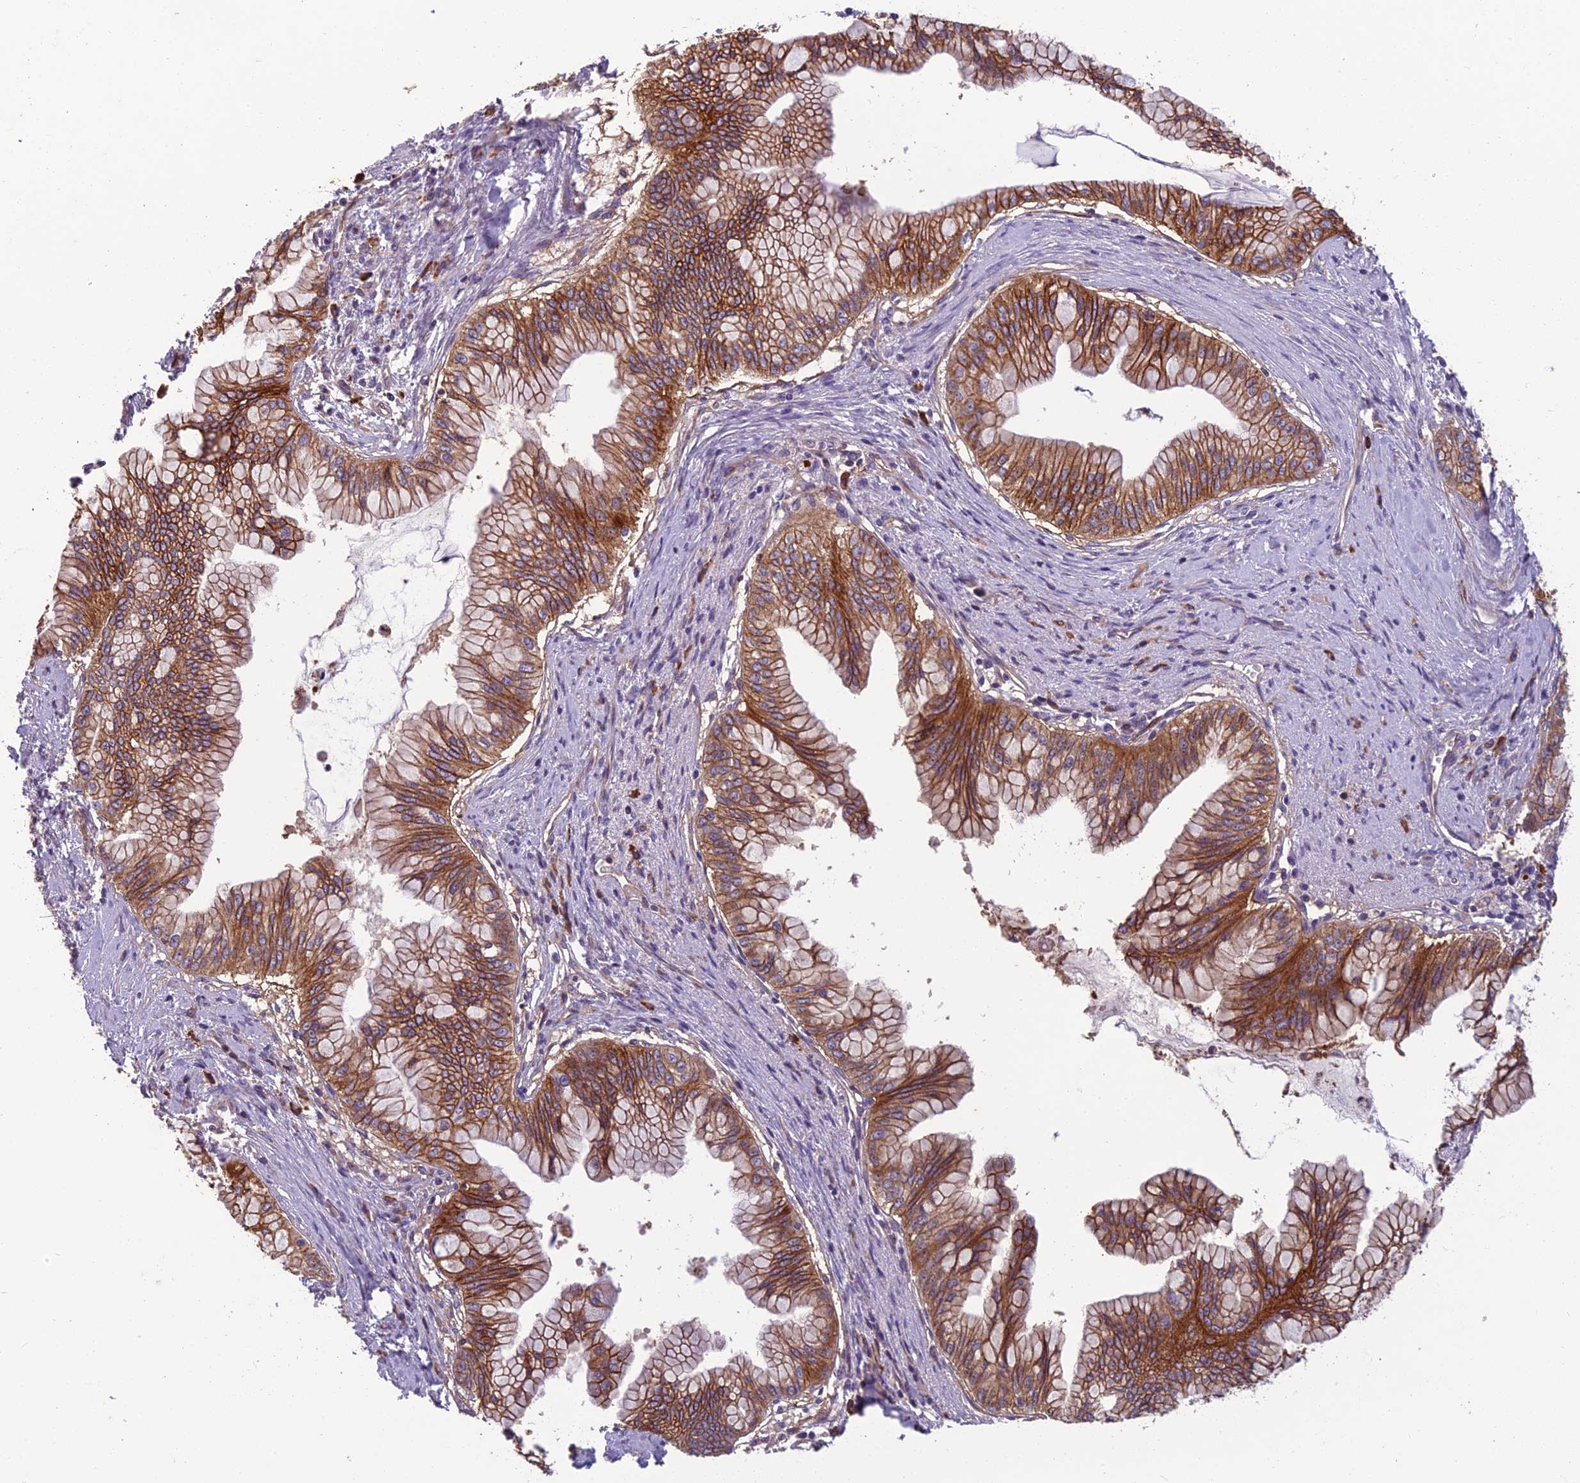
{"staining": {"intensity": "strong", "quantity": ">75%", "location": "cytoplasmic/membranous"}, "tissue": "pancreatic cancer", "cell_type": "Tumor cells", "image_type": "cancer", "snomed": [{"axis": "morphology", "description": "Adenocarcinoma, NOS"}, {"axis": "topography", "description": "Pancreas"}], "caption": "The histopathology image shows a brown stain indicating the presence of a protein in the cytoplasmic/membranous of tumor cells in adenocarcinoma (pancreatic).", "gene": "TSPAN15", "patient": {"sex": "male", "age": 46}}